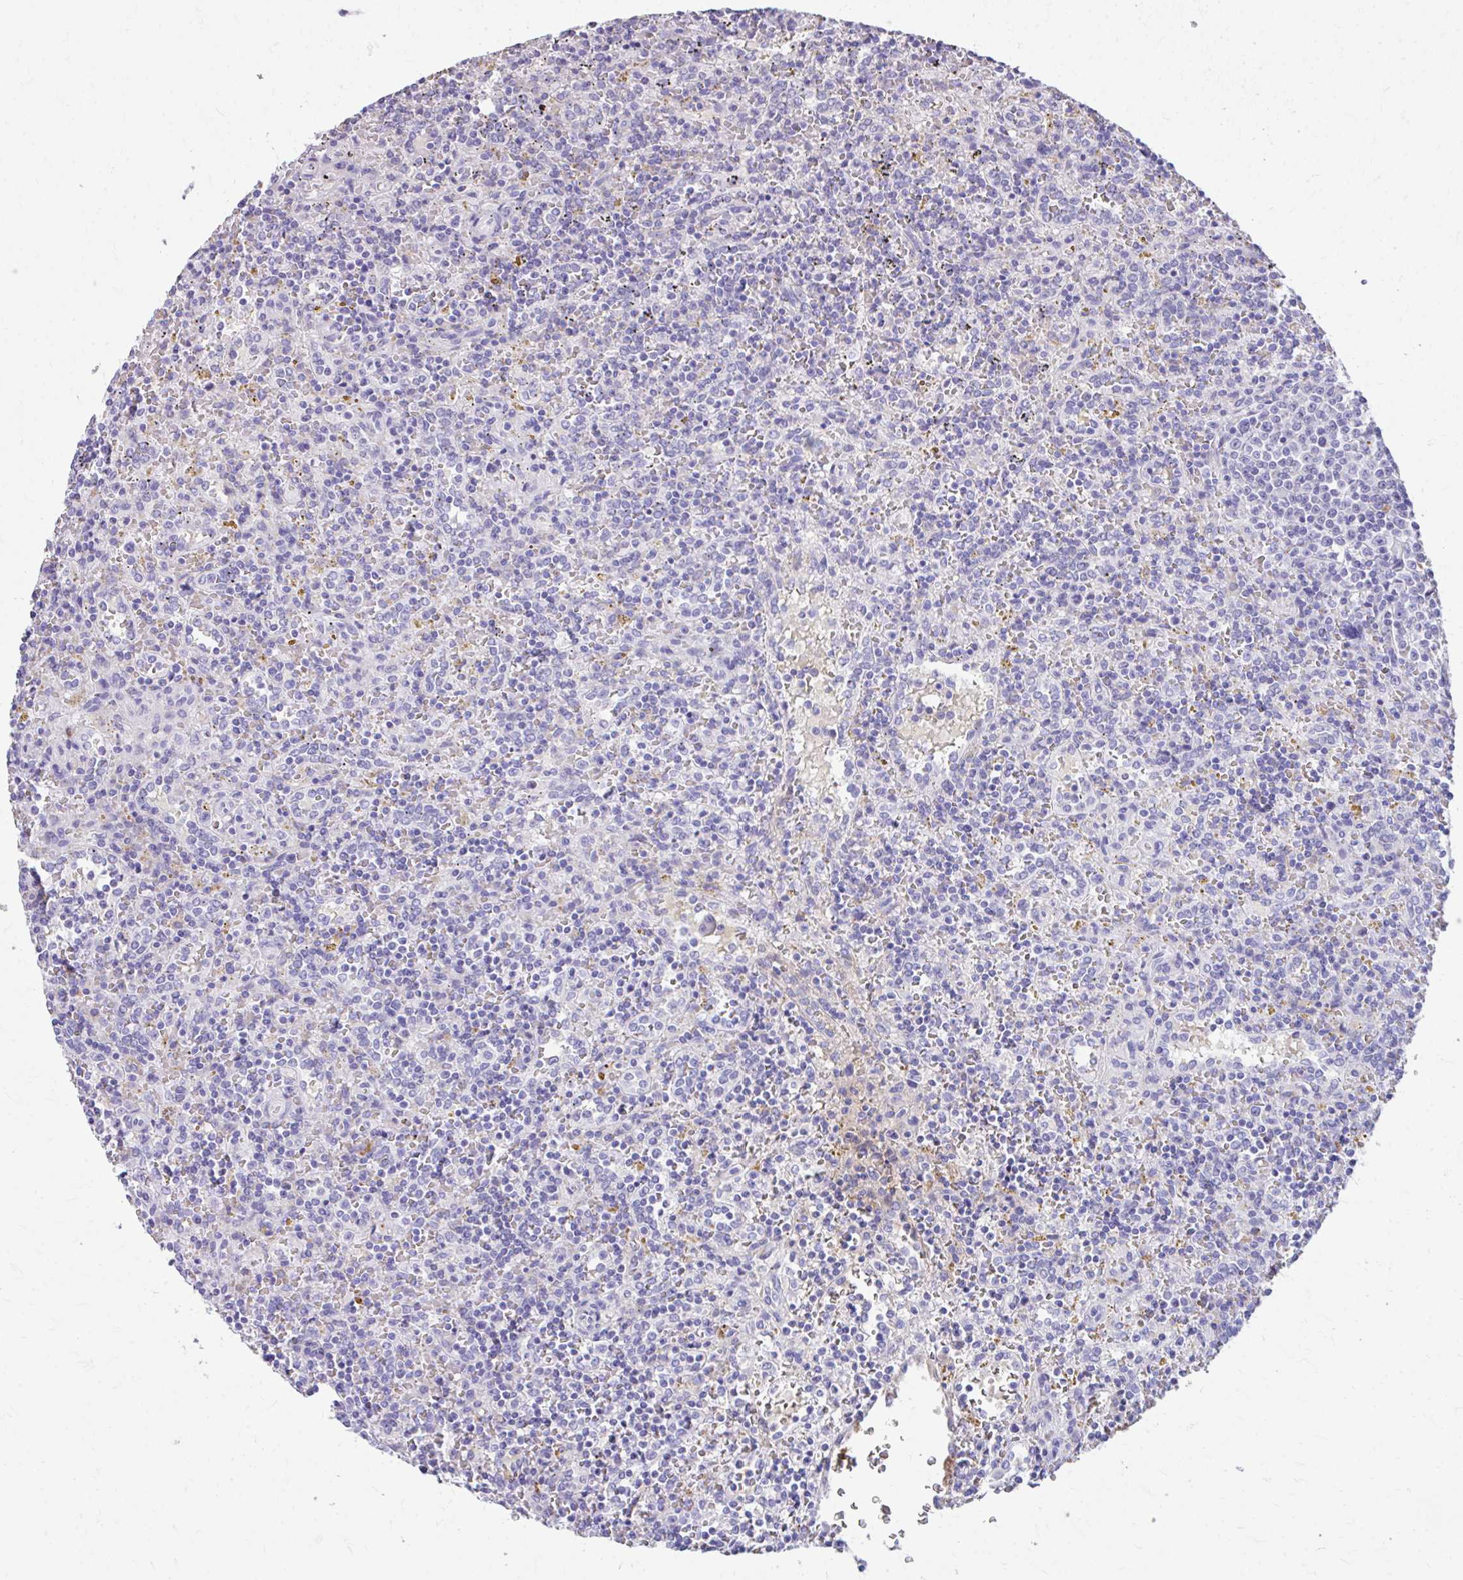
{"staining": {"intensity": "negative", "quantity": "none", "location": "none"}, "tissue": "lymphoma", "cell_type": "Tumor cells", "image_type": "cancer", "snomed": [{"axis": "morphology", "description": "Malignant lymphoma, non-Hodgkin's type, Low grade"}, {"axis": "topography", "description": "Spleen"}], "caption": "Tumor cells show no significant expression in malignant lymphoma, non-Hodgkin's type (low-grade).", "gene": "CFH", "patient": {"sex": "male", "age": 67}}